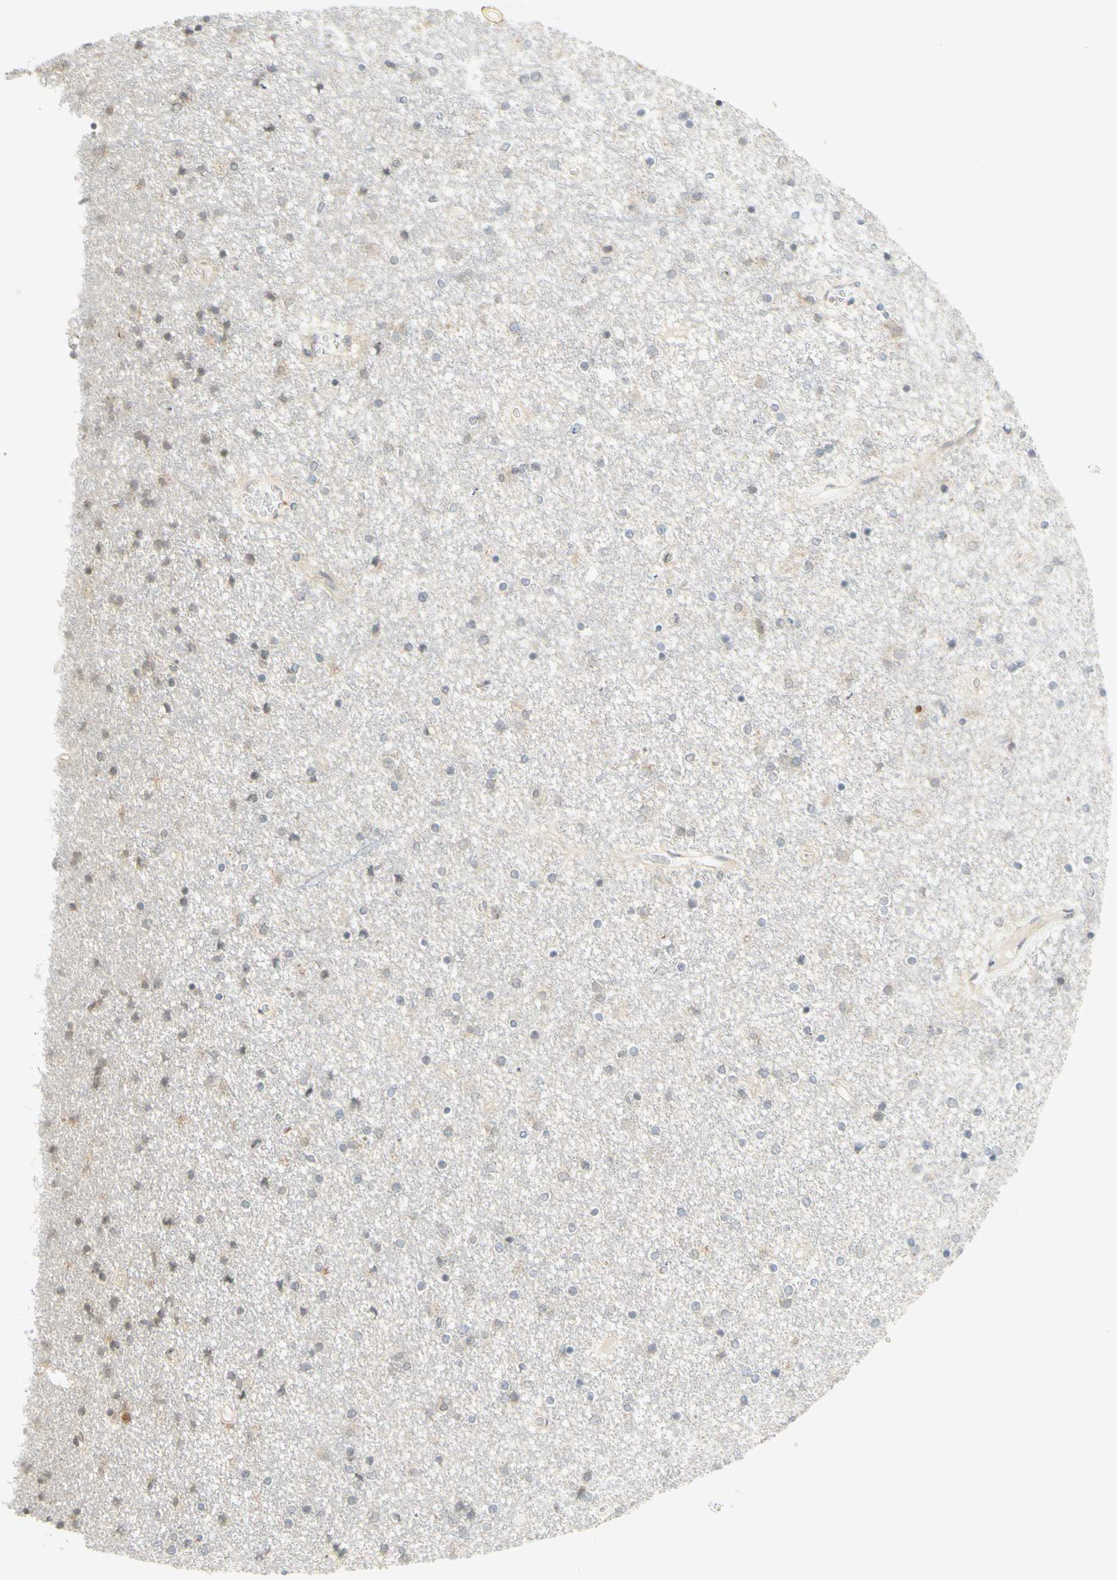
{"staining": {"intensity": "moderate", "quantity": "<25%", "location": "cytoplasmic/membranous"}, "tissue": "caudate", "cell_type": "Glial cells", "image_type": "normal", "snomed": [{"axis": "morphology", "description": "Normal tissue, NOS"}, {"axis": "topography", "description": "Lateral ventricle wall"}], "caption": "IHC (DAB) staining of unremarkable human caudate exhibits moderate cytoplasmic/membranous protein positivity in about <25% of glial cells.", "gene": "ETF1", "patient": {"sex": "female", "age": 54}}